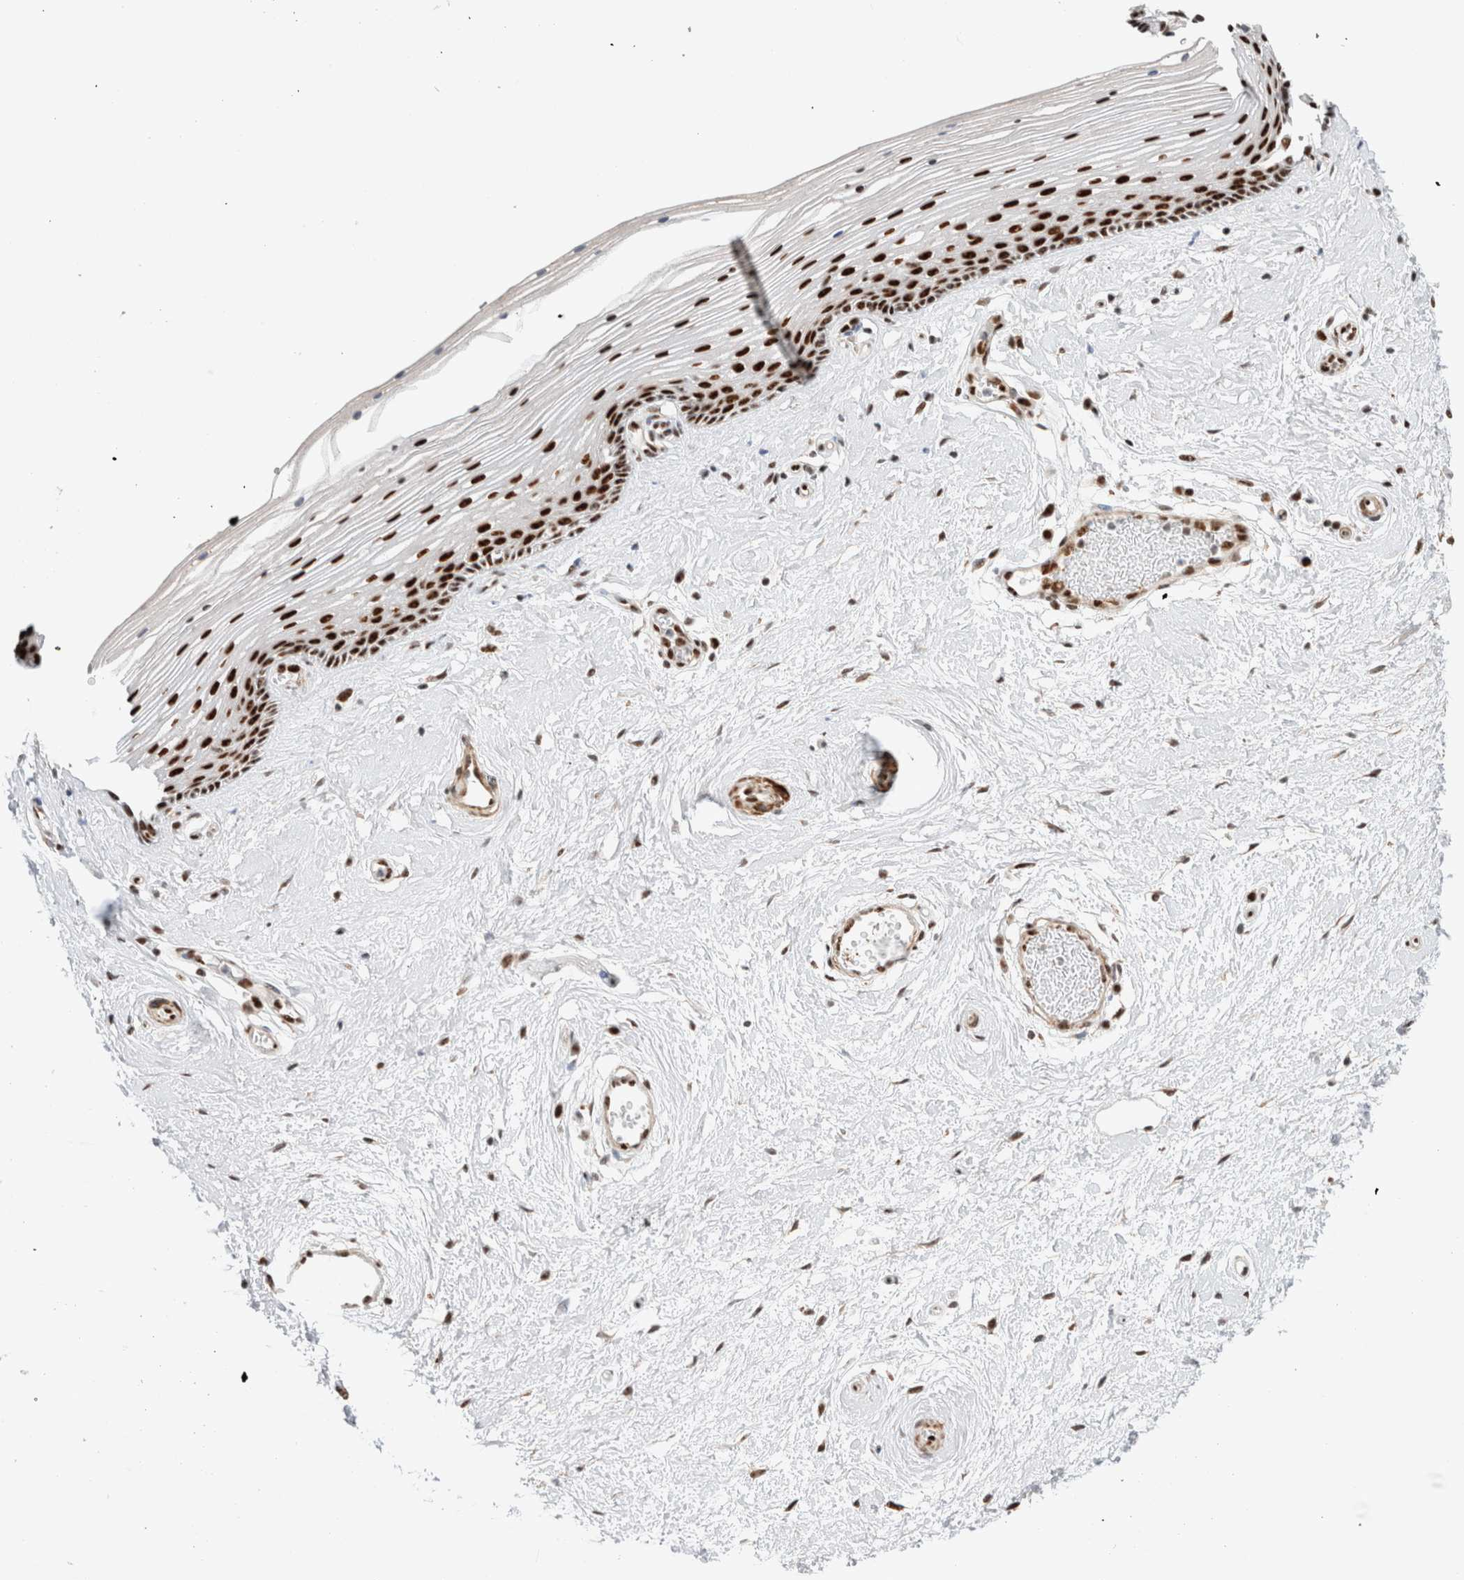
{"staining": {"intensity": "strong", "quantity": ">75%", "location": "nuclear"}, "tissue": "vagina", "cell_type": "Squamous epithelial cells", "image_type": "normal", "snomed": [{"axis": "morphology", "description": "Normal tissue, NOS"}, {"axis": "topography", "description": "Vagina"}], "caption": "Strong nuclear protein staining is present in approximately >75% of squamous epithelial cells in vagina.", "gene": "ID3", "patient": {"sex": "female", "age": 46}}